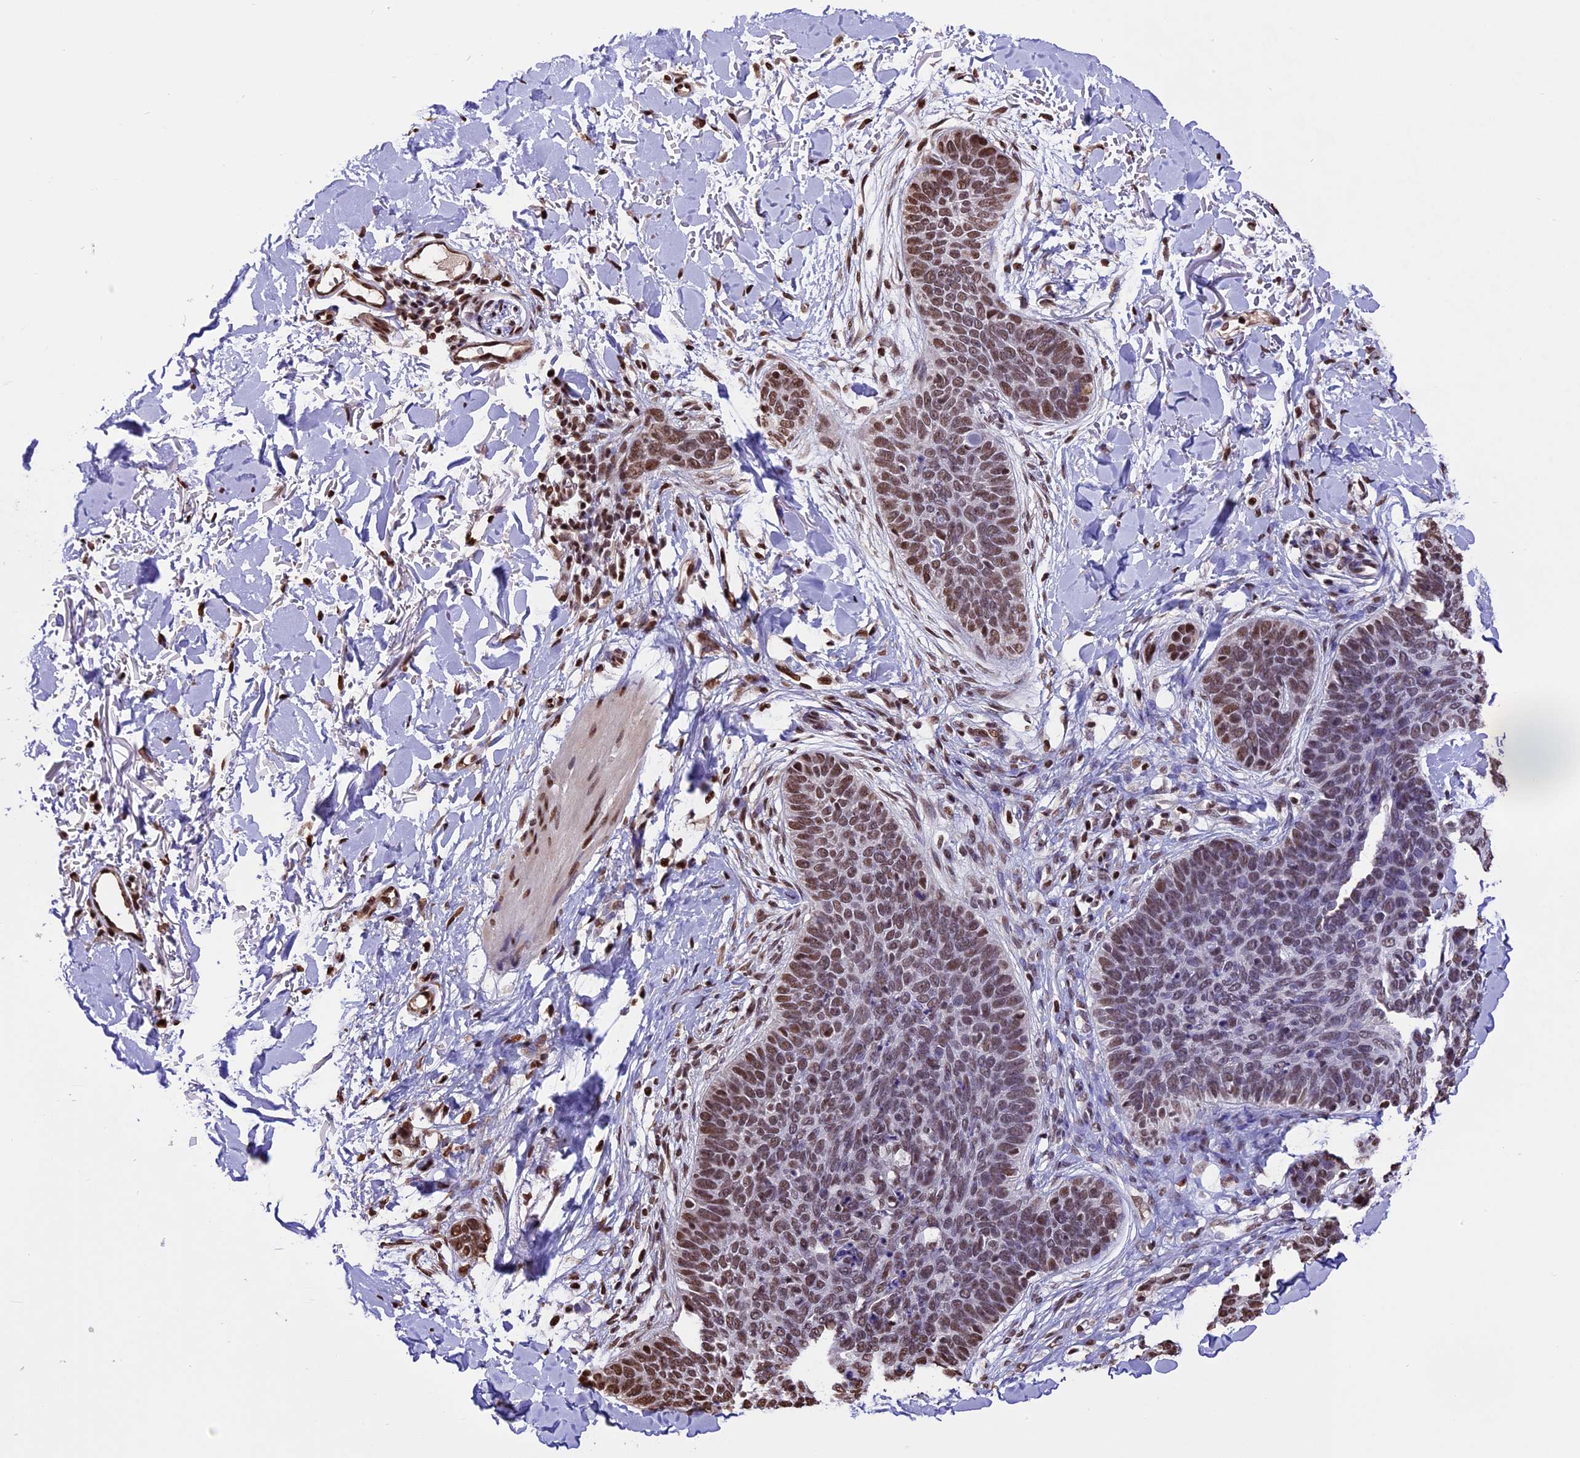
{"staining": {"intensity": "moderate", "quantity": ">75%", "location": "nuclear"}, "tissue": "skin cancer", "cell_type": "Tumor cells", "image_type": "cancer", "snomed": [{"axis": "morphology", "description": "Basal cell carcinoma"}, {"axis": "topography", "description": "Skin"}], "caption": "Immunohistochemistry histopathology image of human basal cell carcinoma (skin) stained for a protein (brown), which exhibits medium levels of moderate nuclear staining in approximately >75% of tumor cells.", "gene": "POLR3E", "patient": {"sex": "male", "age": 85}}